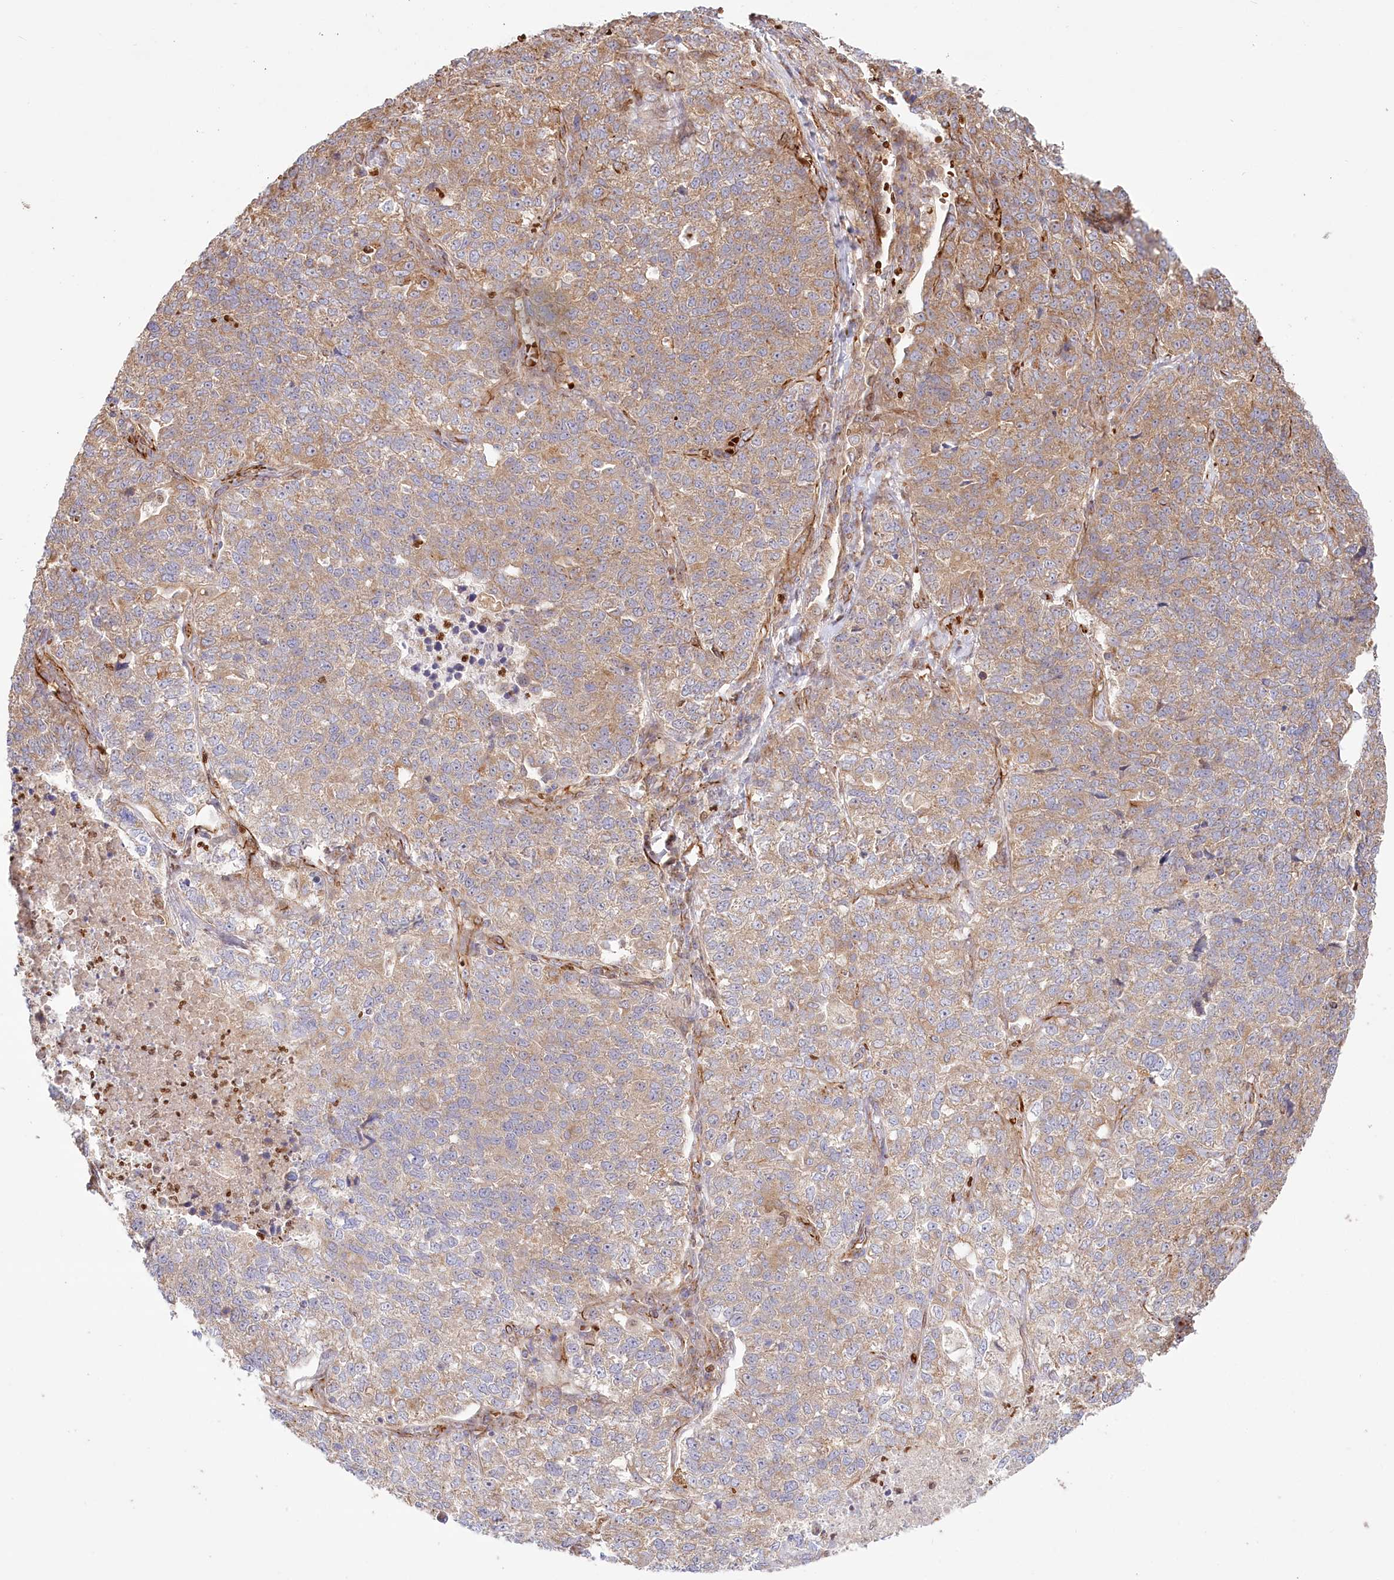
{"staining": {"intensity": "weak", "quantity": ">75%", "location": "cytoplasmic/membranous"}, "tissue": "lung cancer", "cell_type": "Tumor cells", "image_type": "cancer", "snomed": [{"axis": "morphology", "description": "Adenocarcinoma, NOS"}, {"axis": "topography", "description": "Lung"}], "caption": "Lung cancer (adenocarcinoma) was stained to show a protein in brown. There is low levels of weak cytoplasmic/membranous staining in approximately >75% of tumor cells. (brown staining indicates protein expression, while blue staining denotes nuclei).", "gene": "COMMD3", "patient": {"sex": "male", "age": 49}}